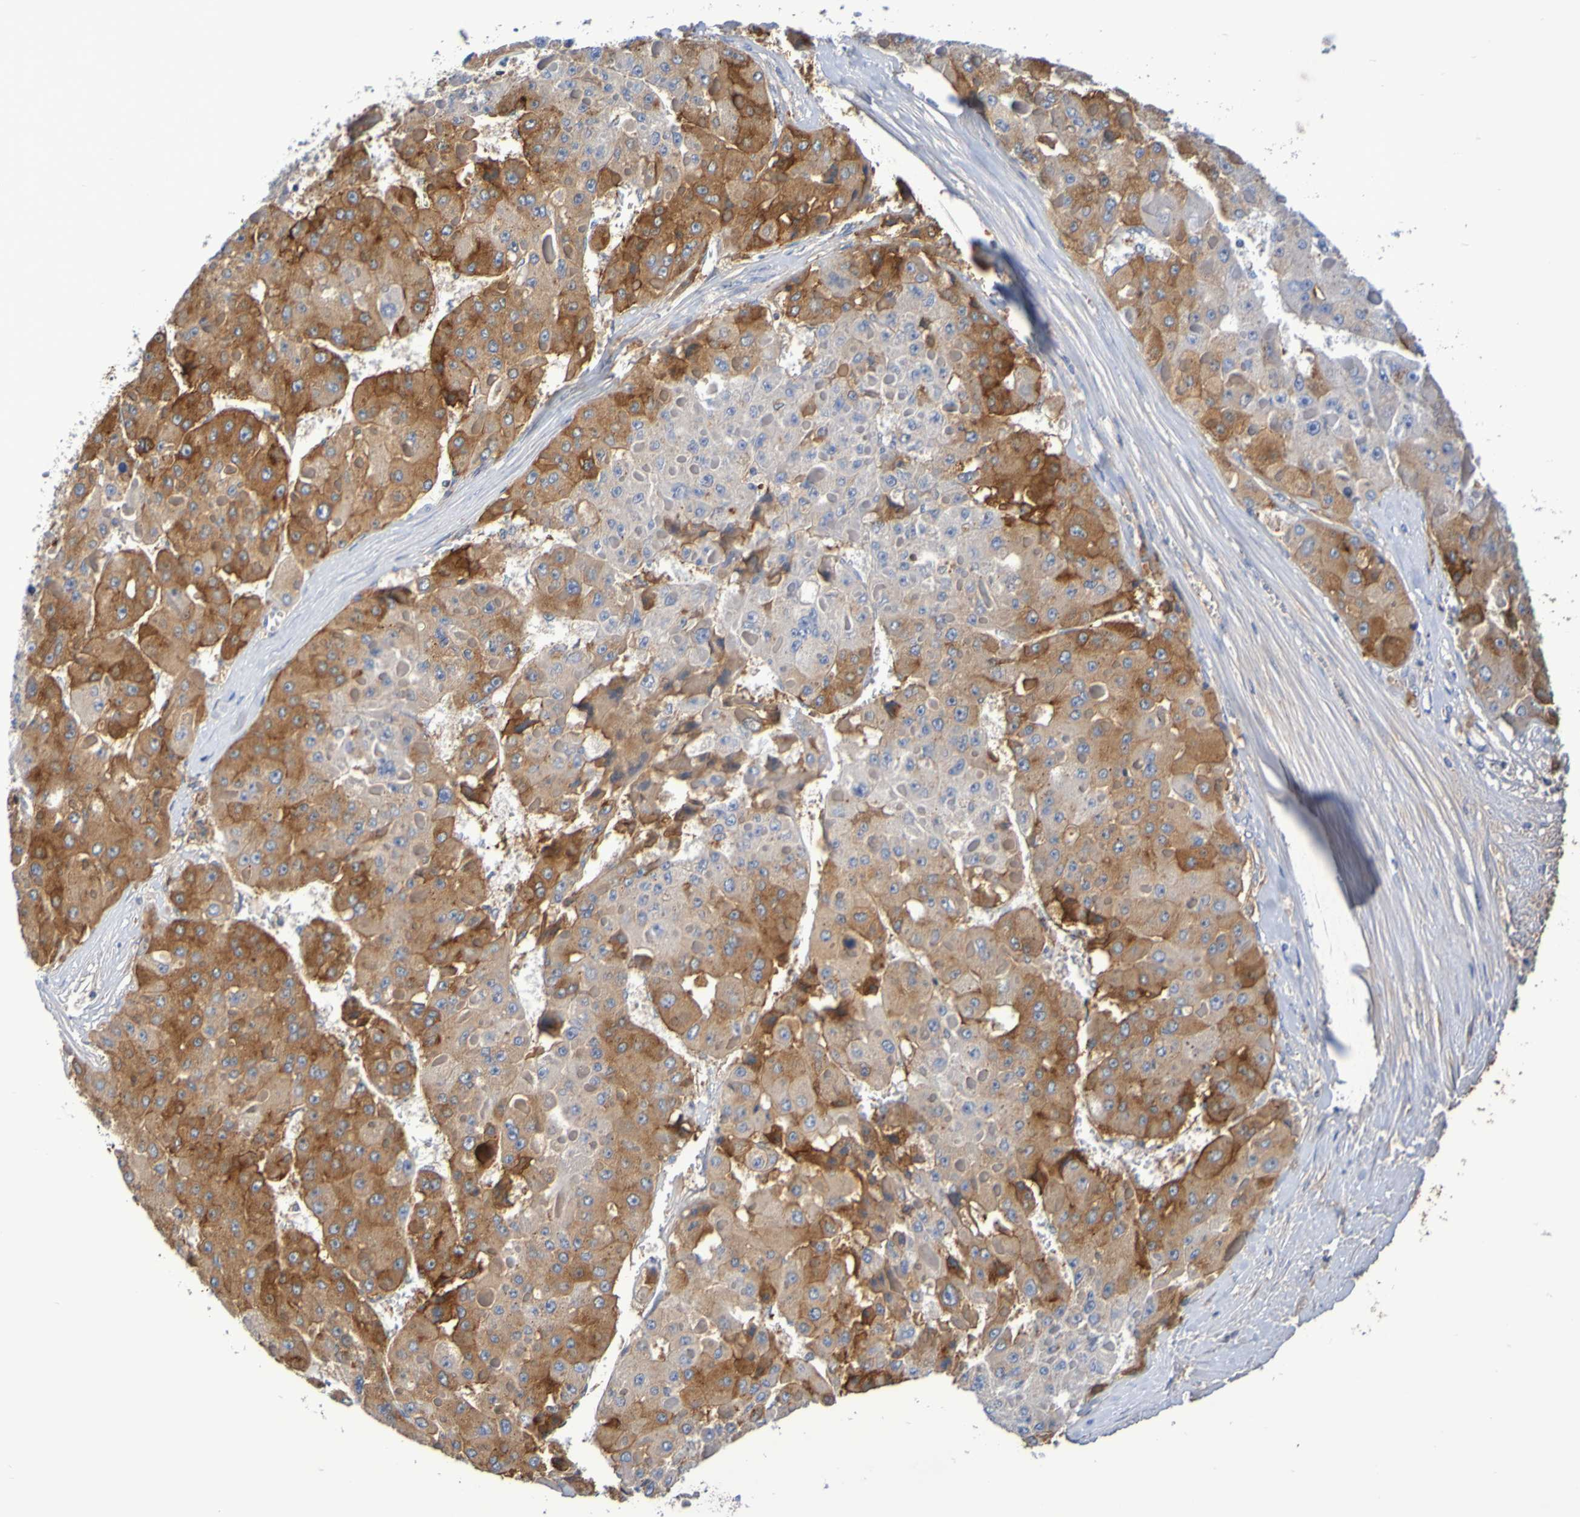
{"staining": {"intensity": "moderate", "quantity": ">75%", "location": "cytoplasmic/membranous"}, "tissue": "liver cancer", "cell_type": "Tumor cells", "image_type": "cancer", "snomed": [{"axis": "morphology", "description": "Carcinoma, Hepatocellular, NOS"}, {"axis": "topography", "description": "Liver"}], "caption": "Approximately >75% of tumor cells in liver hepatocellular carcinoma exhibit moderate cytoplasmic/membranous protein staining as visualized by brown immunohistochemical staining.", "gene": "GAB3", "patient": {"sex": "female", "age": 73}}